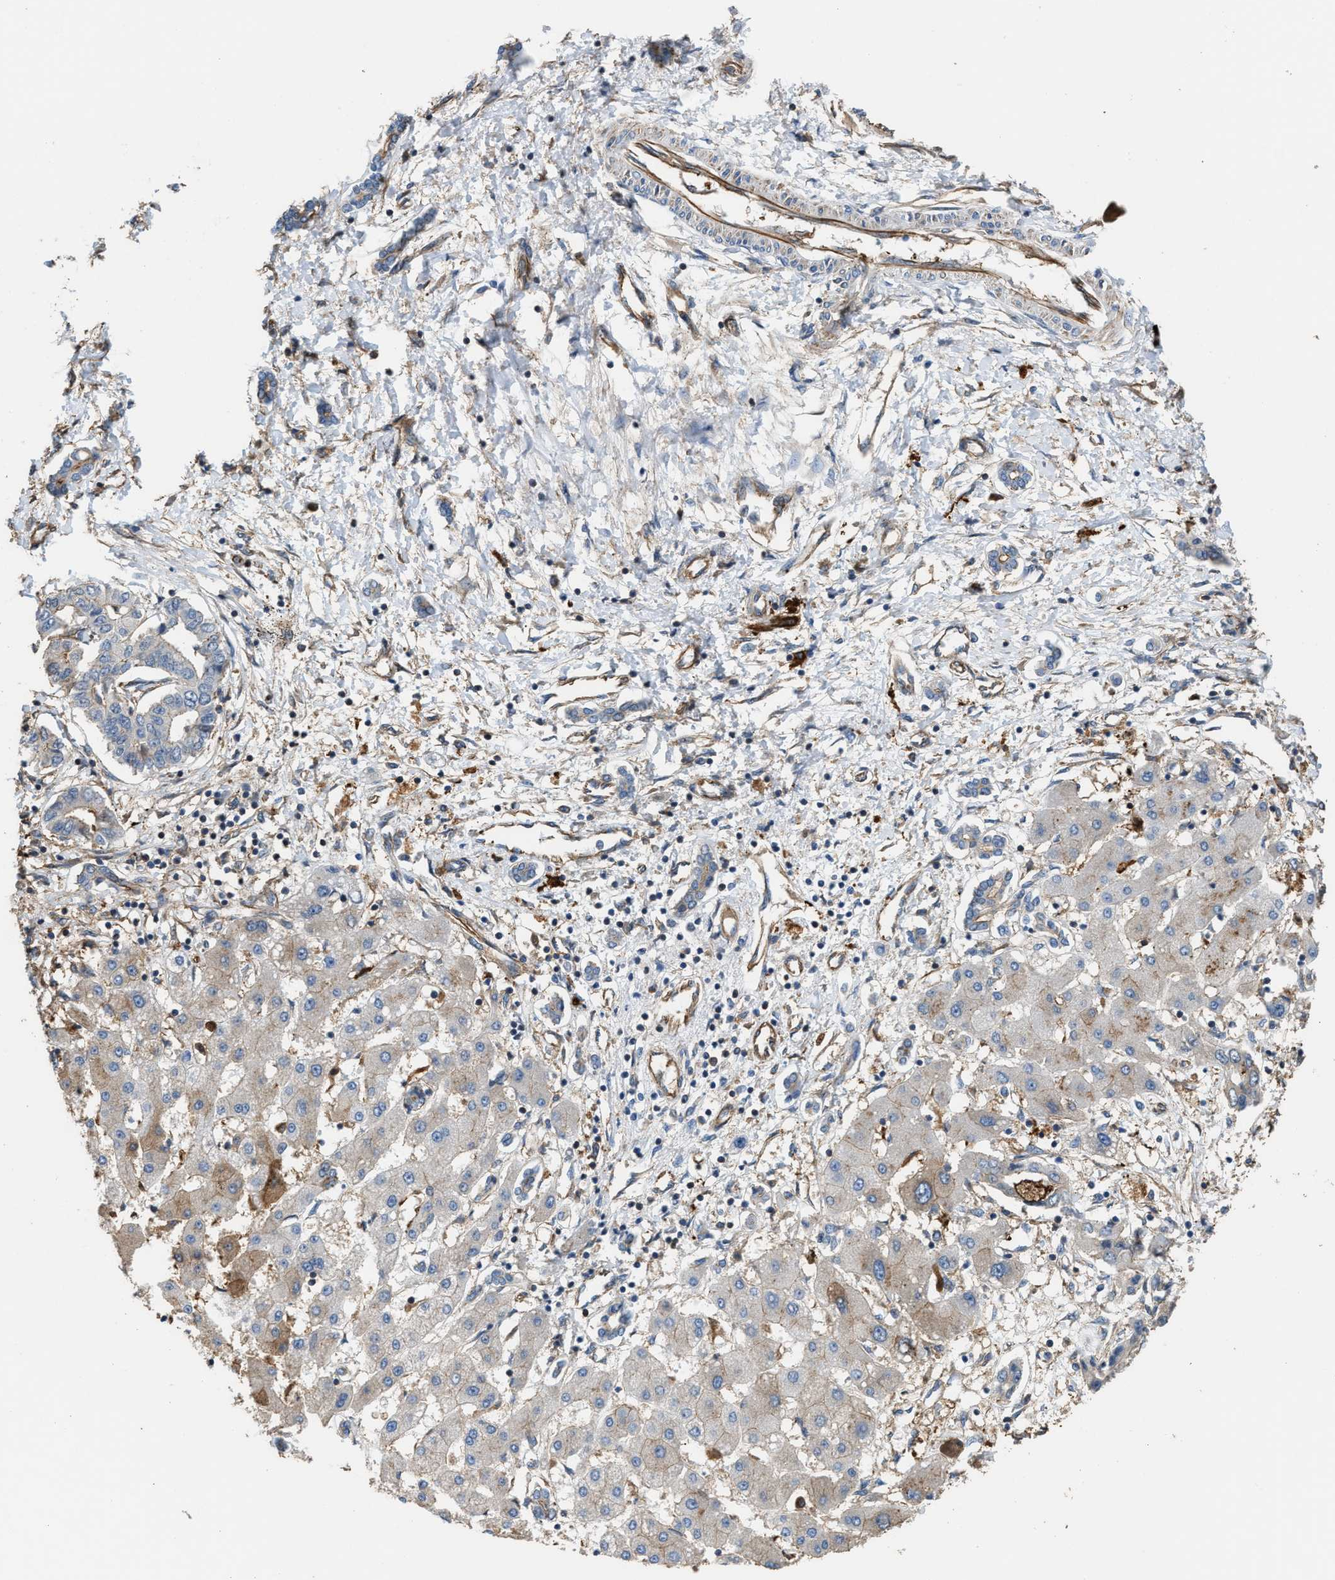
{"staining": {"intensity": "weak", "quantity": "25%-75%", "location": "cytoplasmic/membranous"}, "tissue": "liver cancer", "cell_type": "Tumor cells", "image_type": "cancer", "snomed": [{"axis": "morphology", "description": "Cholangiocarcinoma"}, {"axis": "topography", "description": "Liver"}], "caption": "Immunohistochemistry (IHC) (DAB (3,3'-diaminobenzidine)) staining of liver cancer (cholangiocarcinoma) demonstrates weak cytoplasmic/membranous protein staining in approximately 25%-75% of tumor cells.", "gene": "ATIC", "patient": {"sex": "male", "age": 59}}